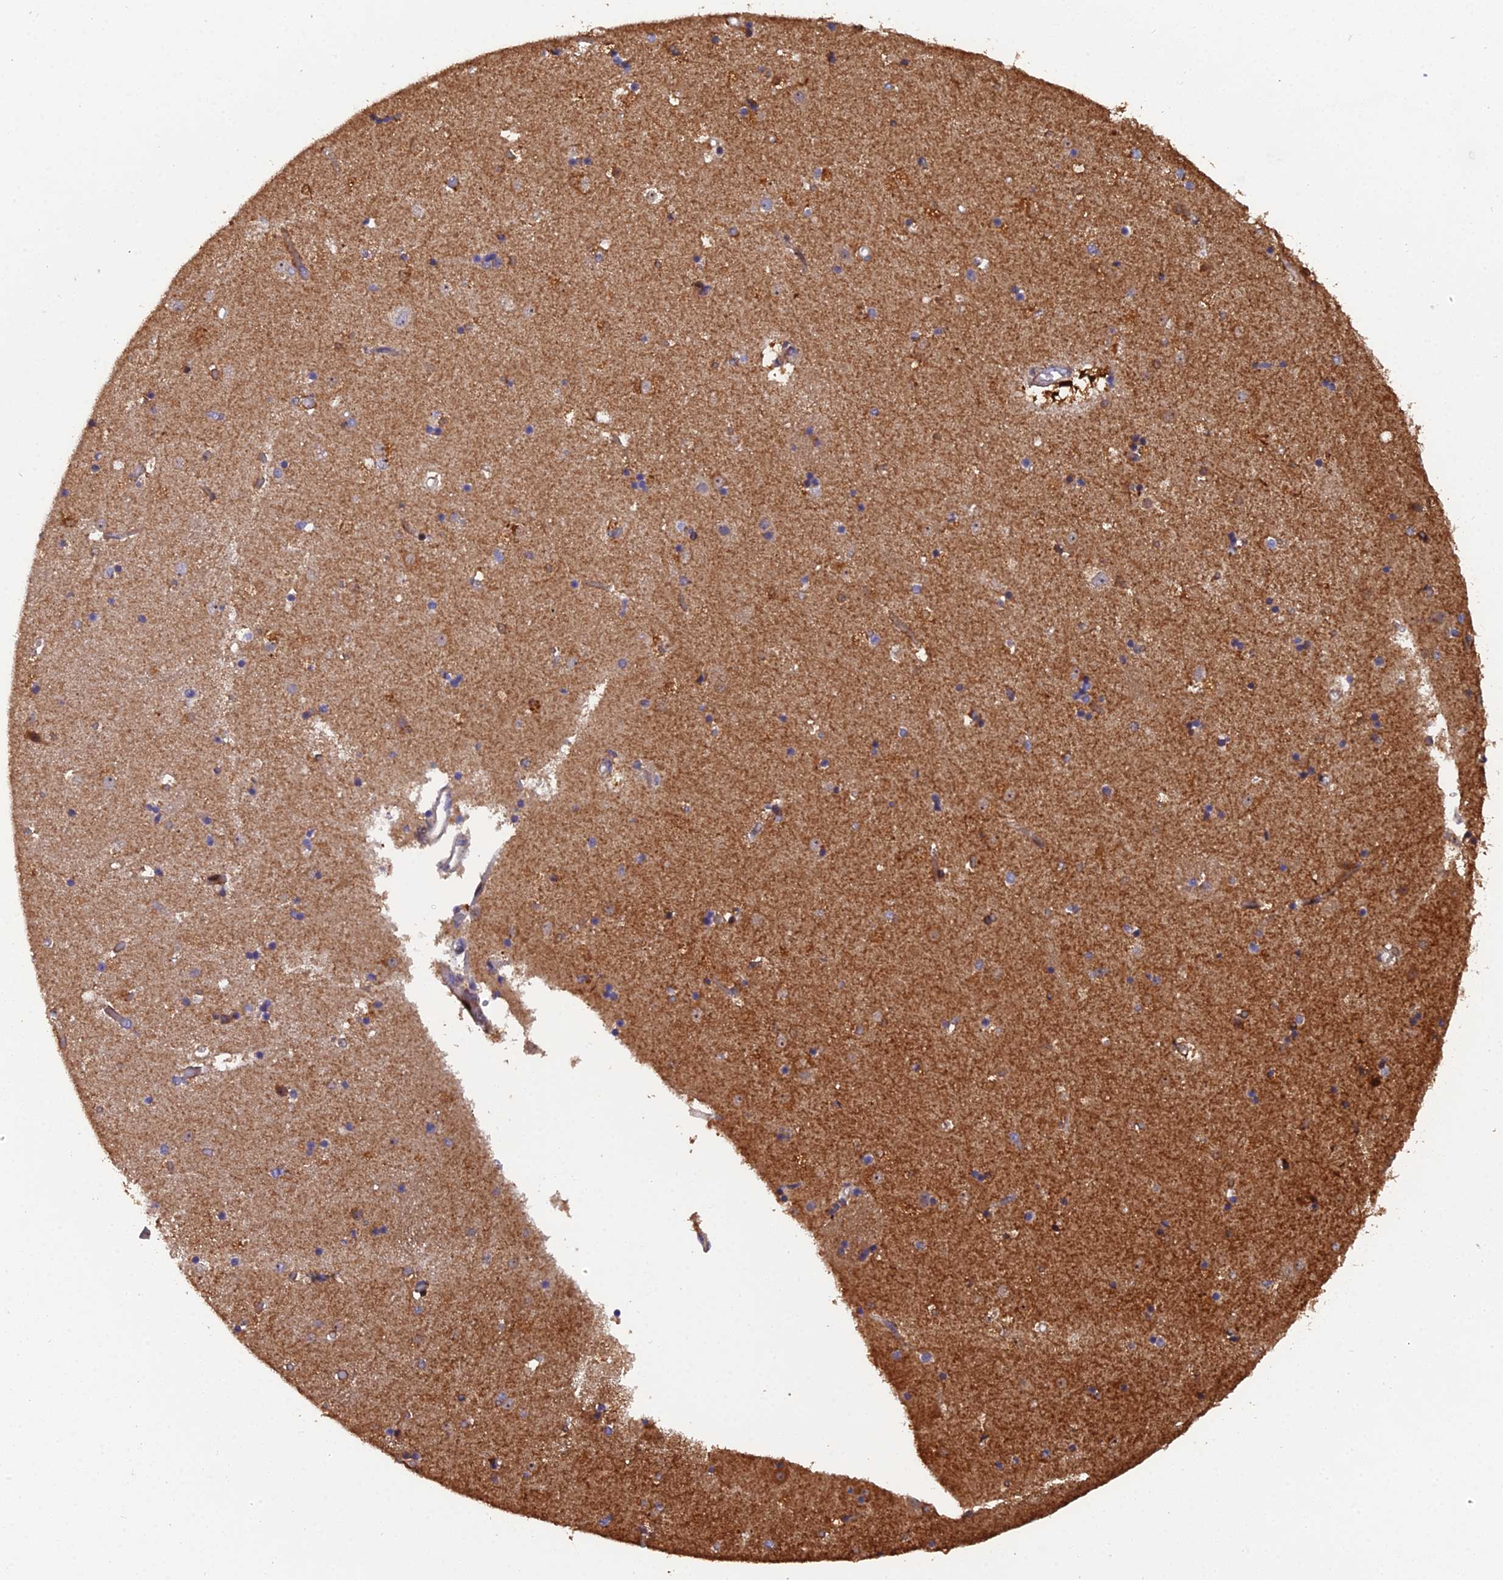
{"staining": {"intensity": "negative", "quantity": "none", "location": "none"}, "tissue": "caudate", "cell_type": "Glial cells", "image_type": "normal", "snomed": [{"axis": "morphology", "description": "Normal tissue, NOS"}, {"axis": "topography", "description": "Lateral ventricle wall"}], "caption": "DAB (3,3'-diaminobenzidine) immunohistochemical staining of benign human caudate reveals no significant positivity in glial cells. The staining was performed using DAB to visualize the protein expression in brown, while the nuclei were stained in blue with hematoxylin (Magnification: 20x).", "gene": "RAB28", "patient": {"sex": "female", "age": 52}}